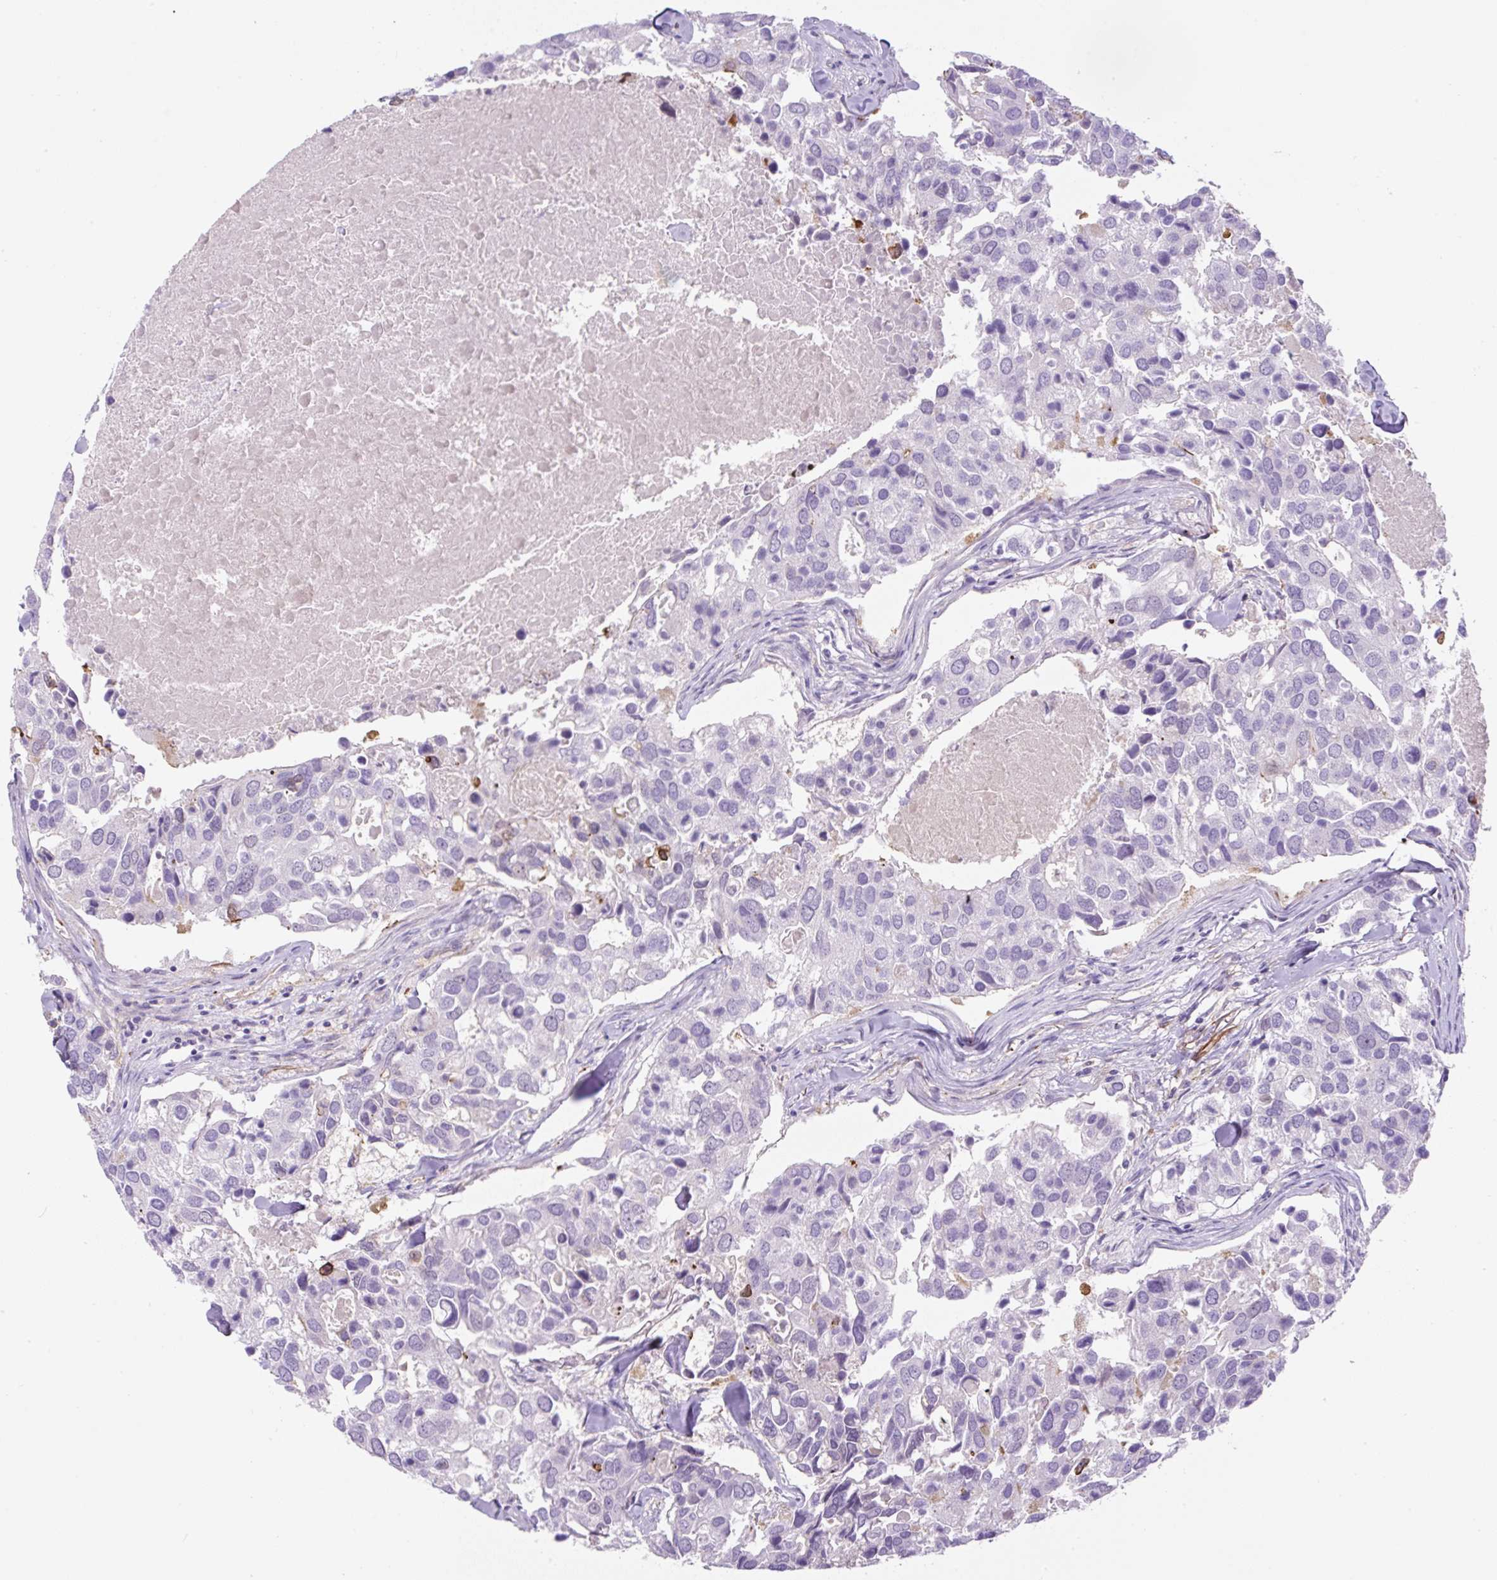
{"staining": {"intensity": "negative", "quantity": "none", "location": "none"}, "tissue": "breast cancer", "cell_type": "Tumor cells", "image_type": "cancer", "snomed": [{"axis": "morphology", "description": "Duct carcinoma"}, {"axis": "topography", "description": "Breast"}], "caption": "This is an immunohistochemistry (IHC) photomicrograph of breast cancer. There is no expression in tumor cells.", "gene": "B3GALT5", "patient": {"sex": "female", "age": 83}}